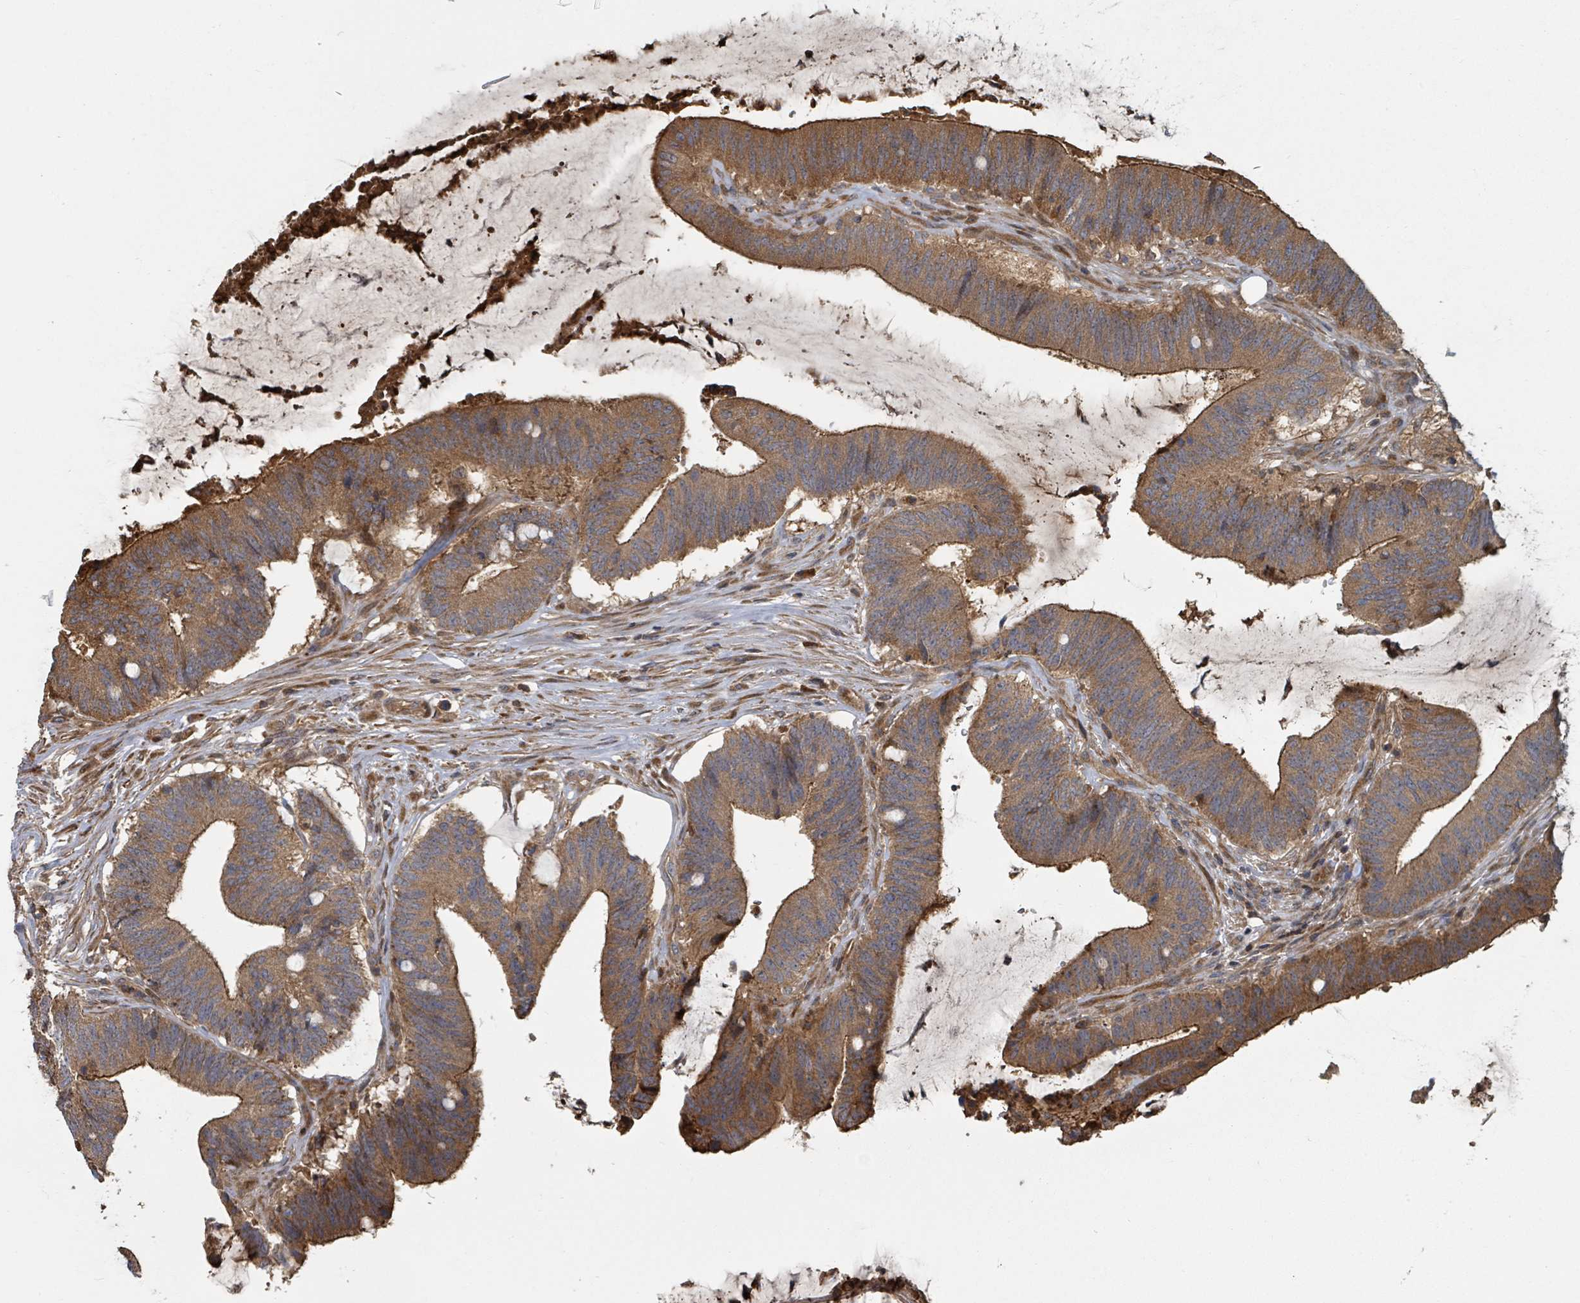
{"staining": {"intensity": "moderate", "quantity": ">75%", "location": "cytoplasmic/membranous"}, "tissue": "colorectal cancer", "cell_type": "Tumor cells", "image_type": "cancer", "snomed": [{"axis": "morphology", "description": "Adenocarcinoma, NOS"}, {"axis": "topography", "description": "Colon"}], "caption": "Brown immunohistochemical staining in colorectal cancer (adenocarcinoma) displays moderate cytoplasmic/membranous expression in approximately >75% of tumor cells. The staining was performed using DAB (3,3'-diaminobenzidine), with brown indicating positive protein expression. Nuclei are stained blue with hematoxylin.", "gene": "DPM1", "patient": {"sex": "female", "age": 43}}